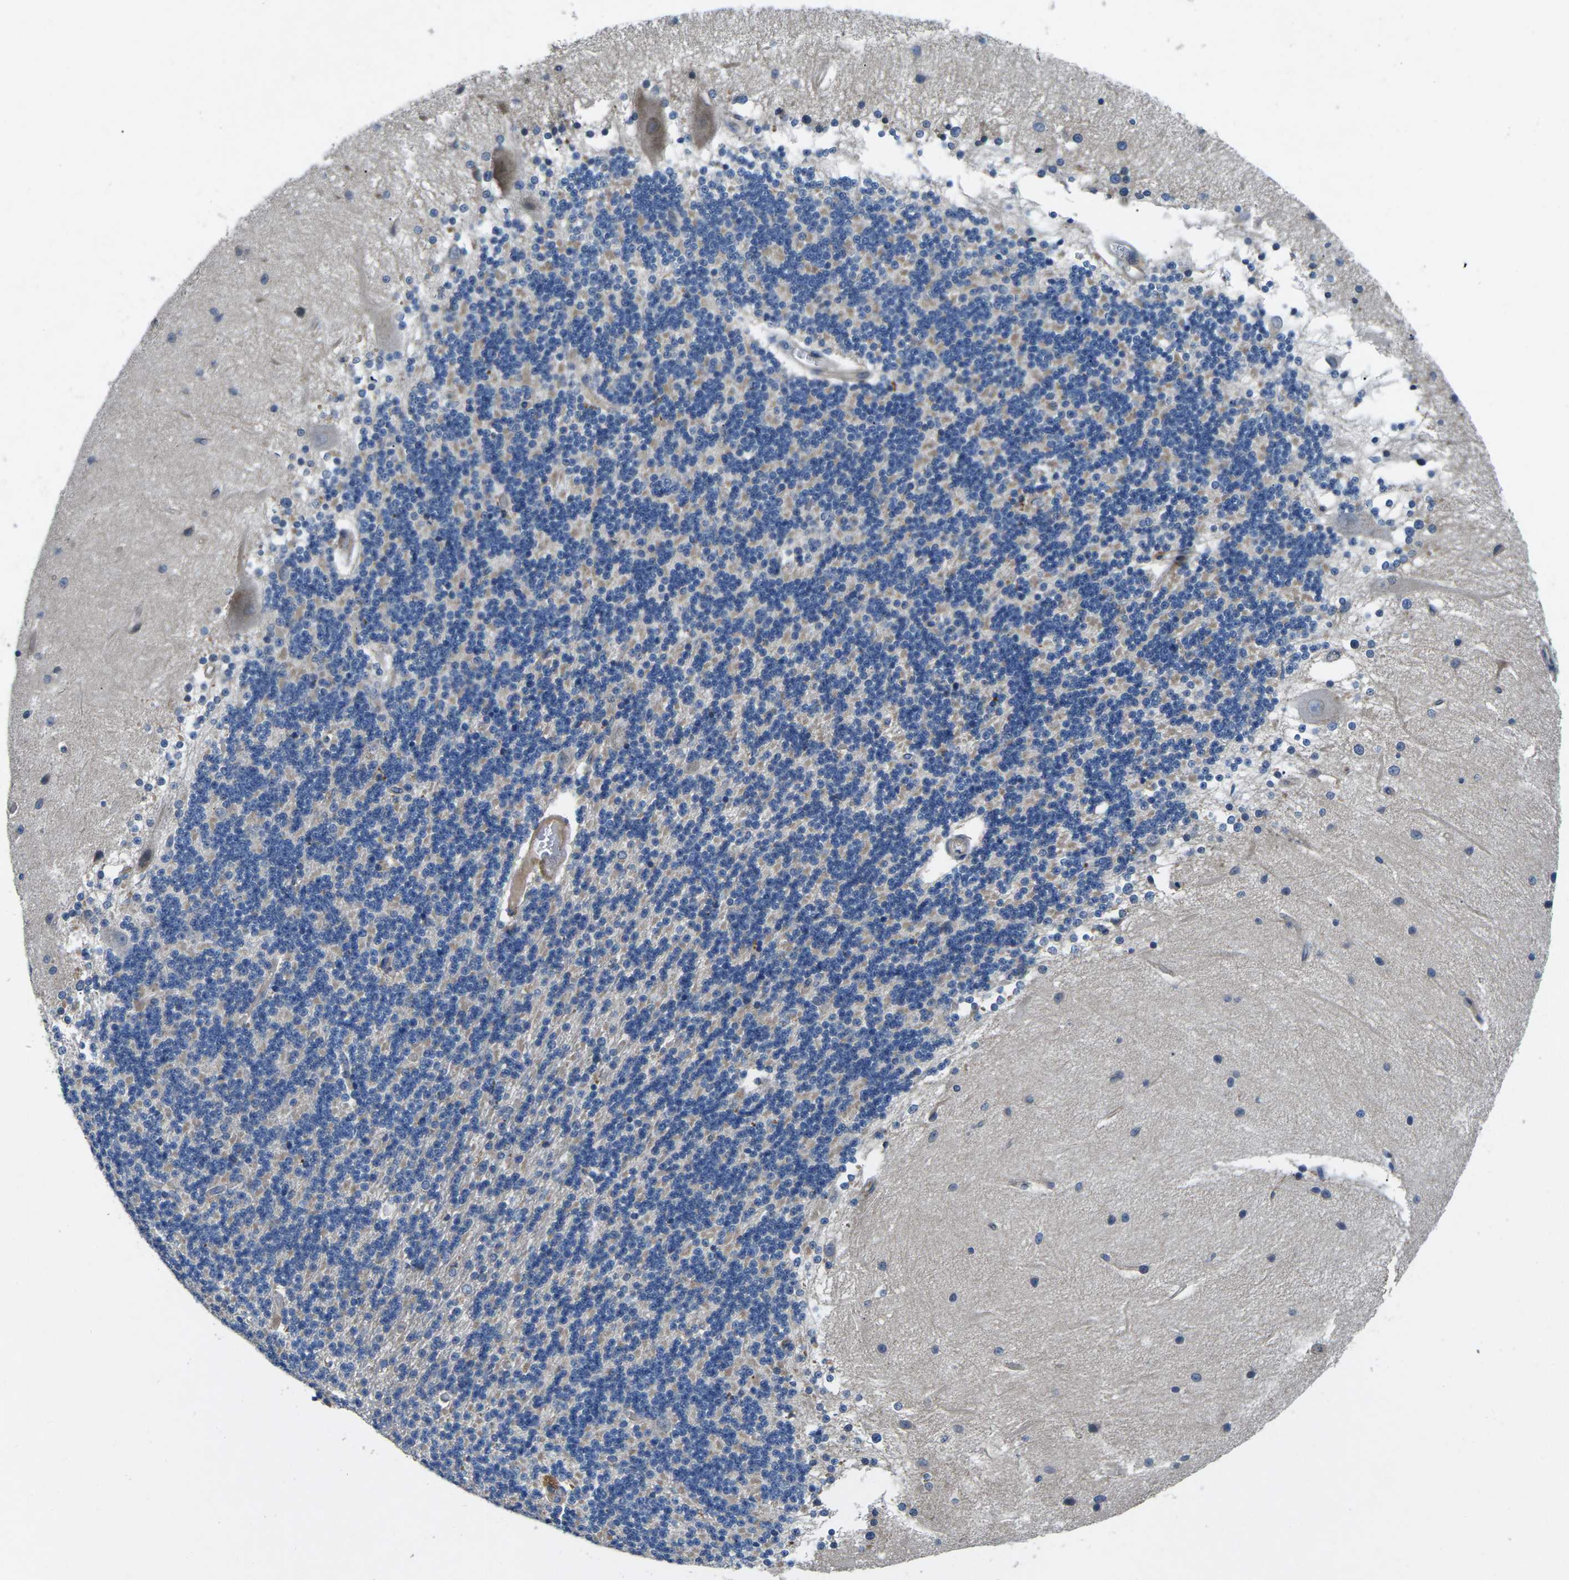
{"staining": {"intensity": "weak", "quantity": "<25%", "location": "cytoplasmic/membranous"}, "tissue": "cerebellum", "cell_type": "Cells in granular layer", "image_type": "normal", "snomed": [{"axis": "morphology", "description": "Normal tissue, NOS"}, {"axis": "topography", "description": "Cerebellum"}], "caption": "A micrograph of cerebellum stained for a protein shows no brown staining in cells in granular layer.", "gene": "CTNND1", "patient": {"sex": "female", "age": 54}}